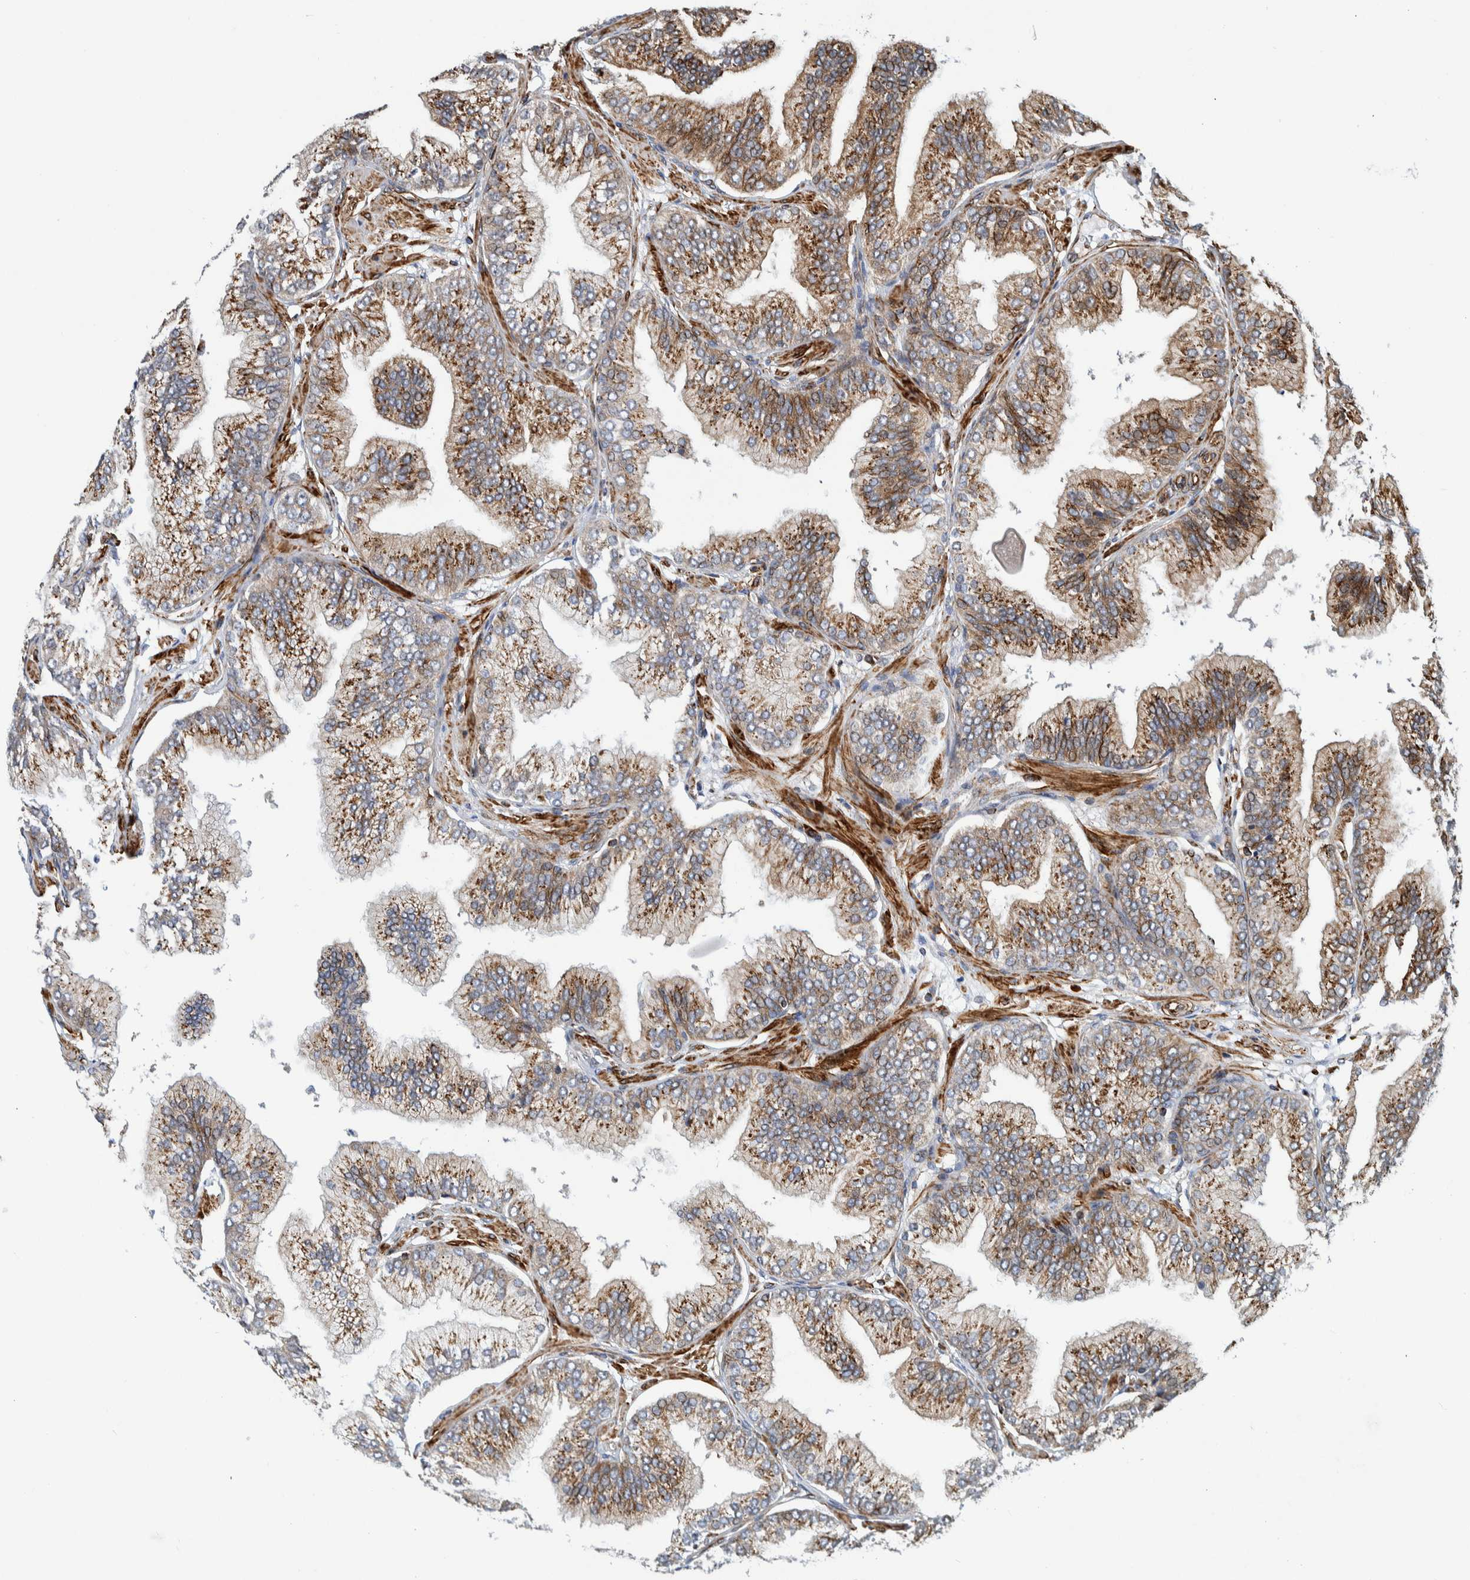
{"staining": {"intensity": "moderate", "quantity": ">75%", "location": "cytoplasmic/membranous"}, "tissue": "prostate cancer", "cell_type": "Tumor cells", "image_type": "cancer", "snomed": [{"axis": "morphology", "description": "Adenocarcinoma, Low grade"}, {"axis": "topography", "description": "Prostate"}], "caption": "Moderate cytoplasmic/membranous positivity for a protein is seen in approximately >75% of tumor cells of adenocarcinoma (low-grade) (prostate) using immunohistochemistry (IHC).", "gene": "CCDC57", "patient": {"sex": "male", "age": 52}}